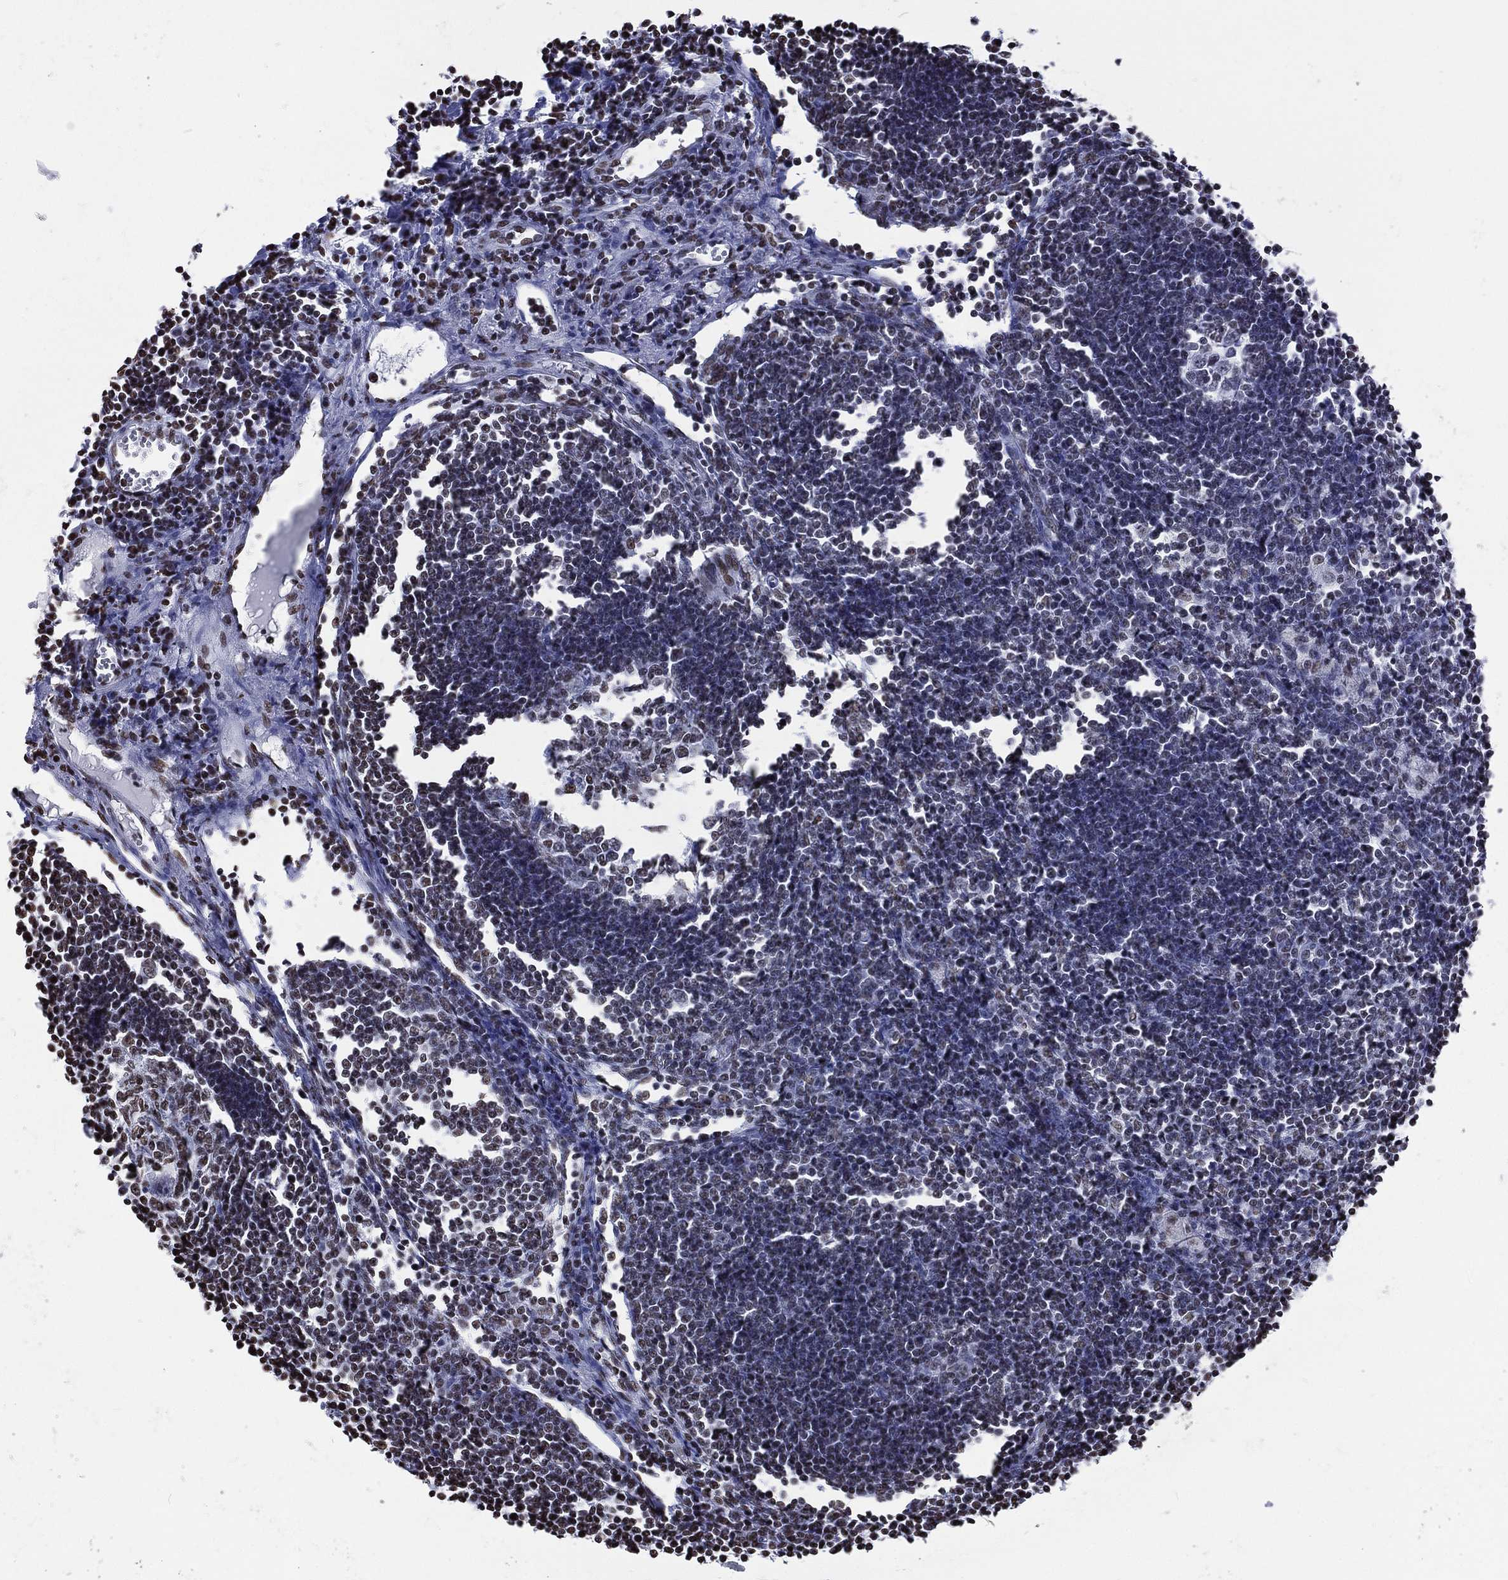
{"staining": {"intensity": "weak", "quantity": "<25%", "location": "nuclear"}, "tissue": "lymph node", "cell_type": "Germinal center cells", "image_type": "normal", "snomed": [{"axis": "morphology", "description": "Normal tissue, NOS"}, {"axis": "morphology", "description": "Adenocarcinoma, NOS"}, {"axis": "topography", "description": "Lymph node"}, {"axis": "topography", "description": "Pancreas"}], "caption": "This is an IHC photomicrograph of benign human lymph node. There is no expression in germinal center cells.", "gene": "RETREG2", "patient": {"sex": "female", "age": 58}}